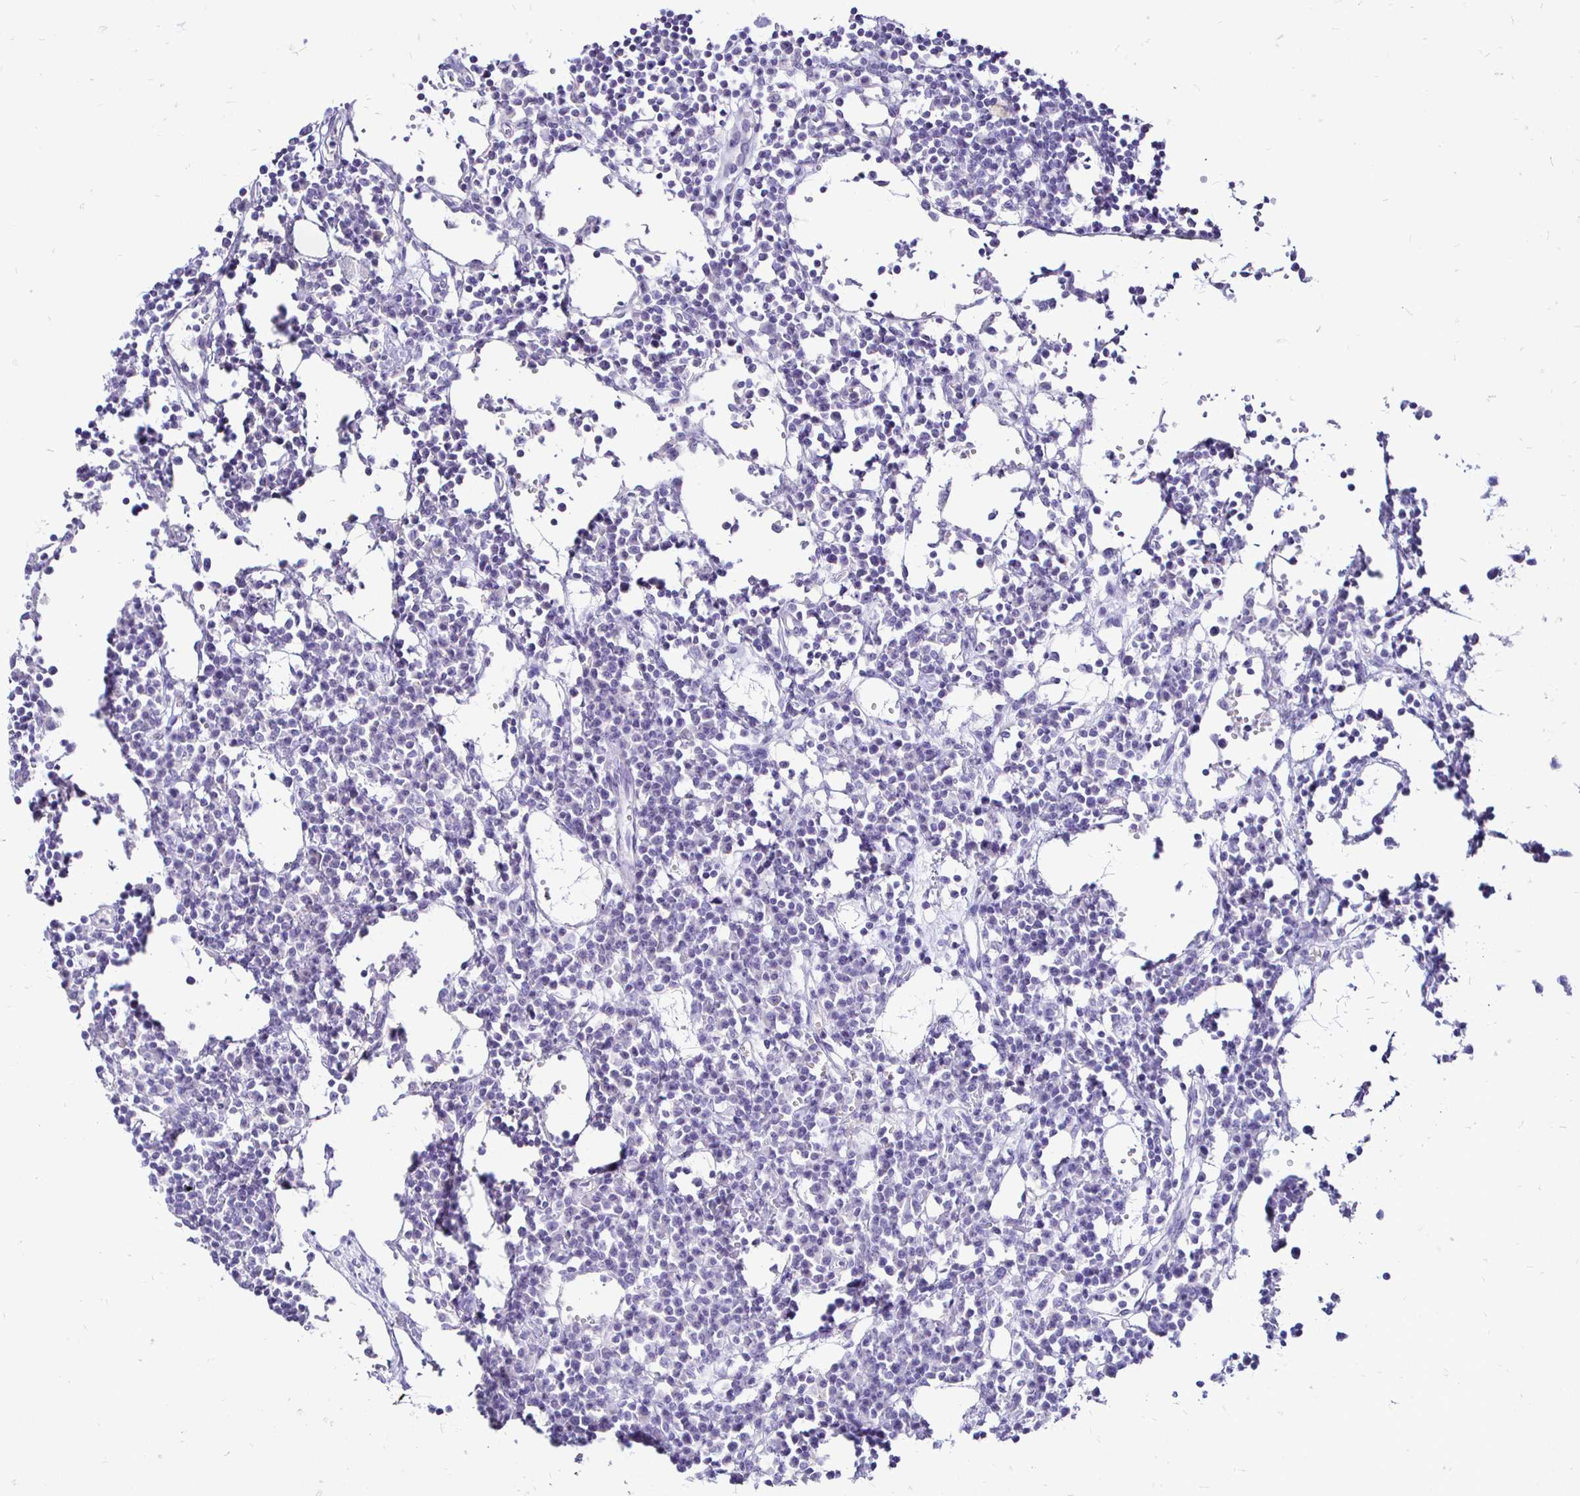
{"staining": {"intensity": "negative", "quantity": "none", "location": "none"}, "tissue": "lymph node", "cell_type": "Germinal center cells", "image_type": "normal", "snomed": [{"axis": "morphology", "description": "Normal tissue, NOS"}, {"axis": "topography", "description": "Lymph node"}], "caption": "A high-resolution micrograph shows IHC staining of benign lymph node, which demonstrates no significant positivity in germinal center cells.", "gene": "IRGC", "patient": {"sex": "female", "age": 78}}